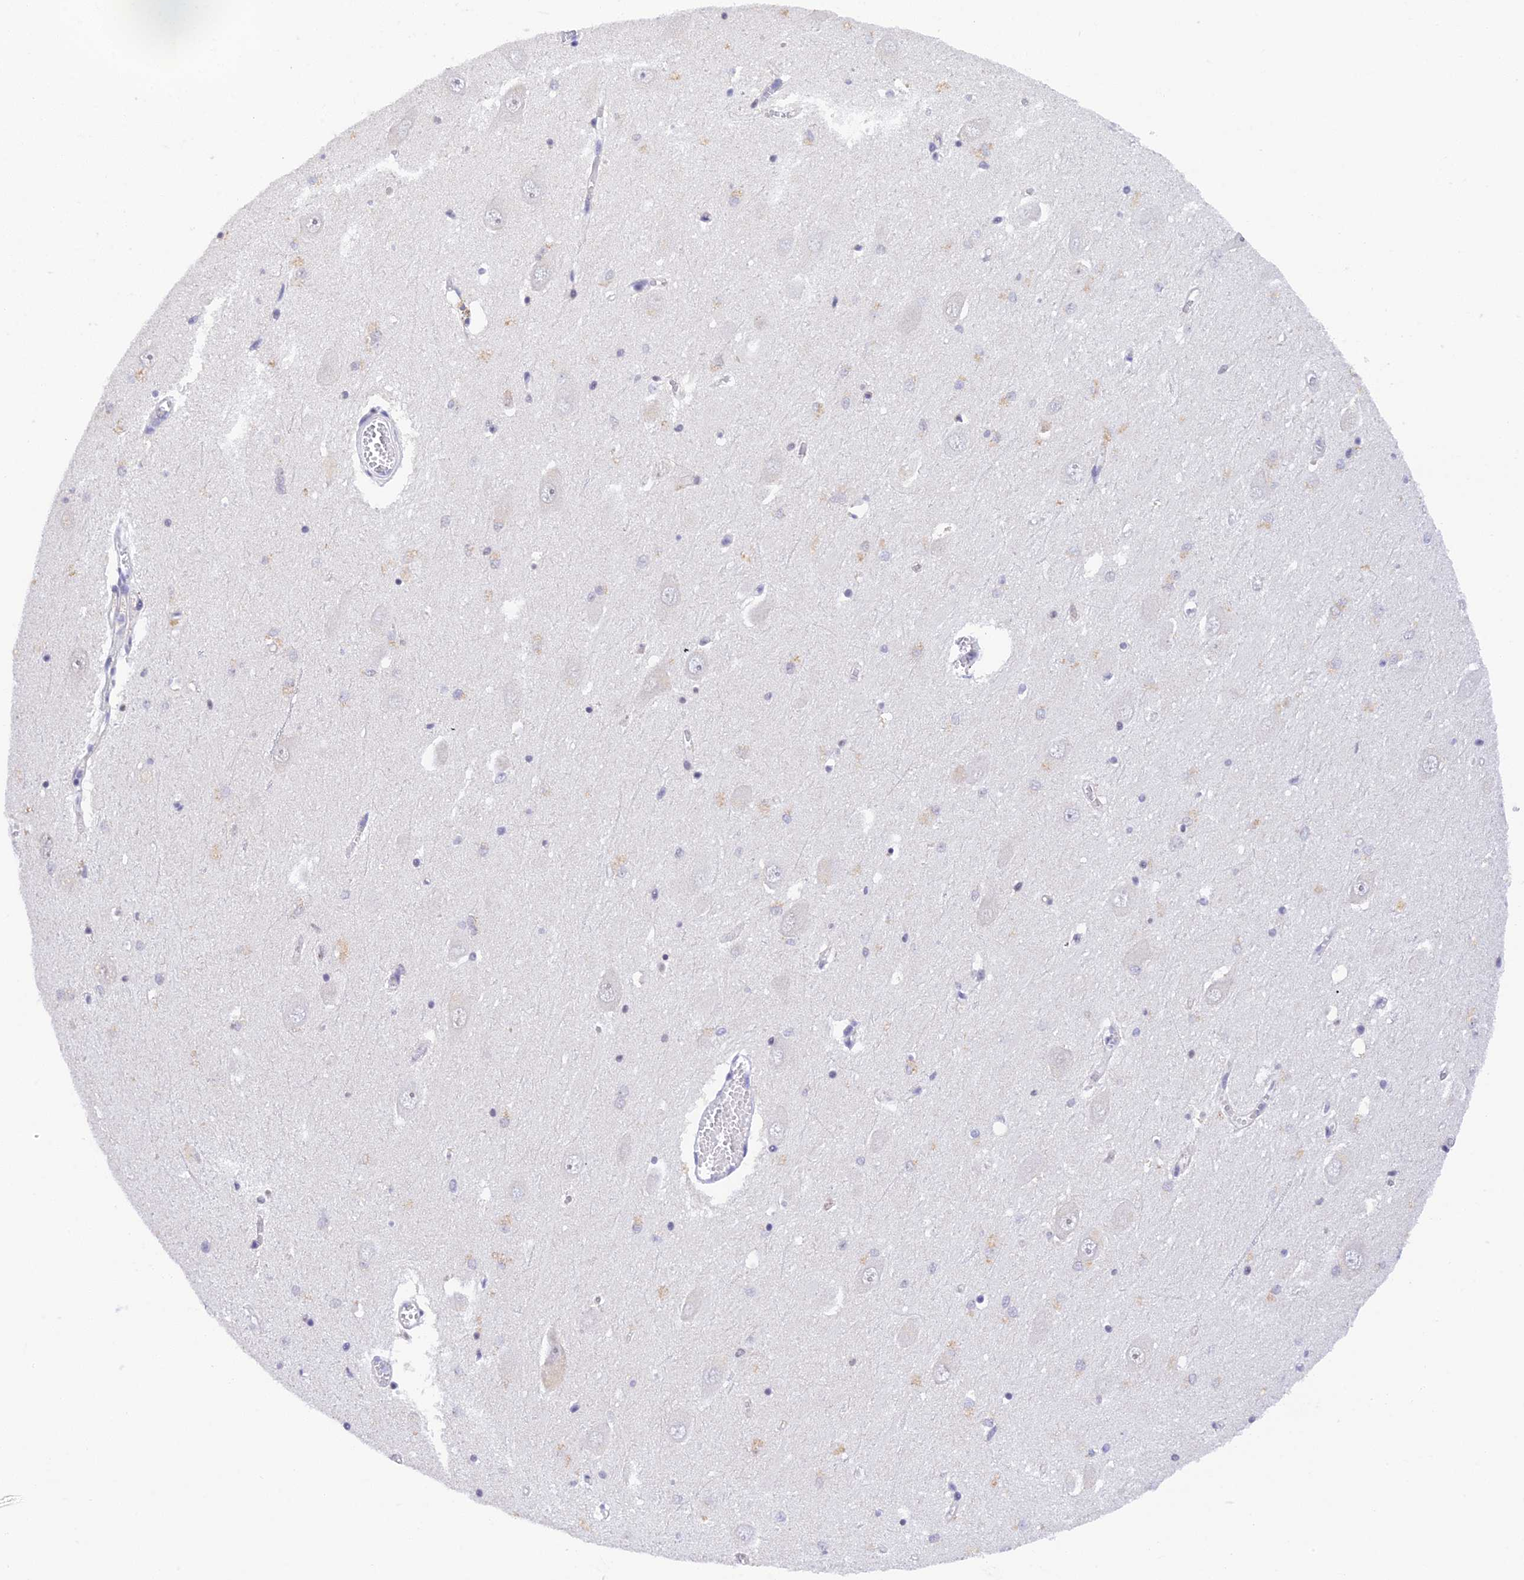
{"staining": {"intensity": "weak", "quantity": "<25%", "location": "cytoplasmic/membranous"}, "tissue": "hippocampus", "cell_type": "Glial cells", "image_type": "normal", "snomed": [{"axis": "morphology", "description": "Normal tissue, NOS"}, {"axis": "topography", "description": "Hippocampus"}], "caption": "Glial cells show no significant staining in unremarkable hippocampus.", "gene": "THAP11", "patient": {"sex": "male", "age": 70}}